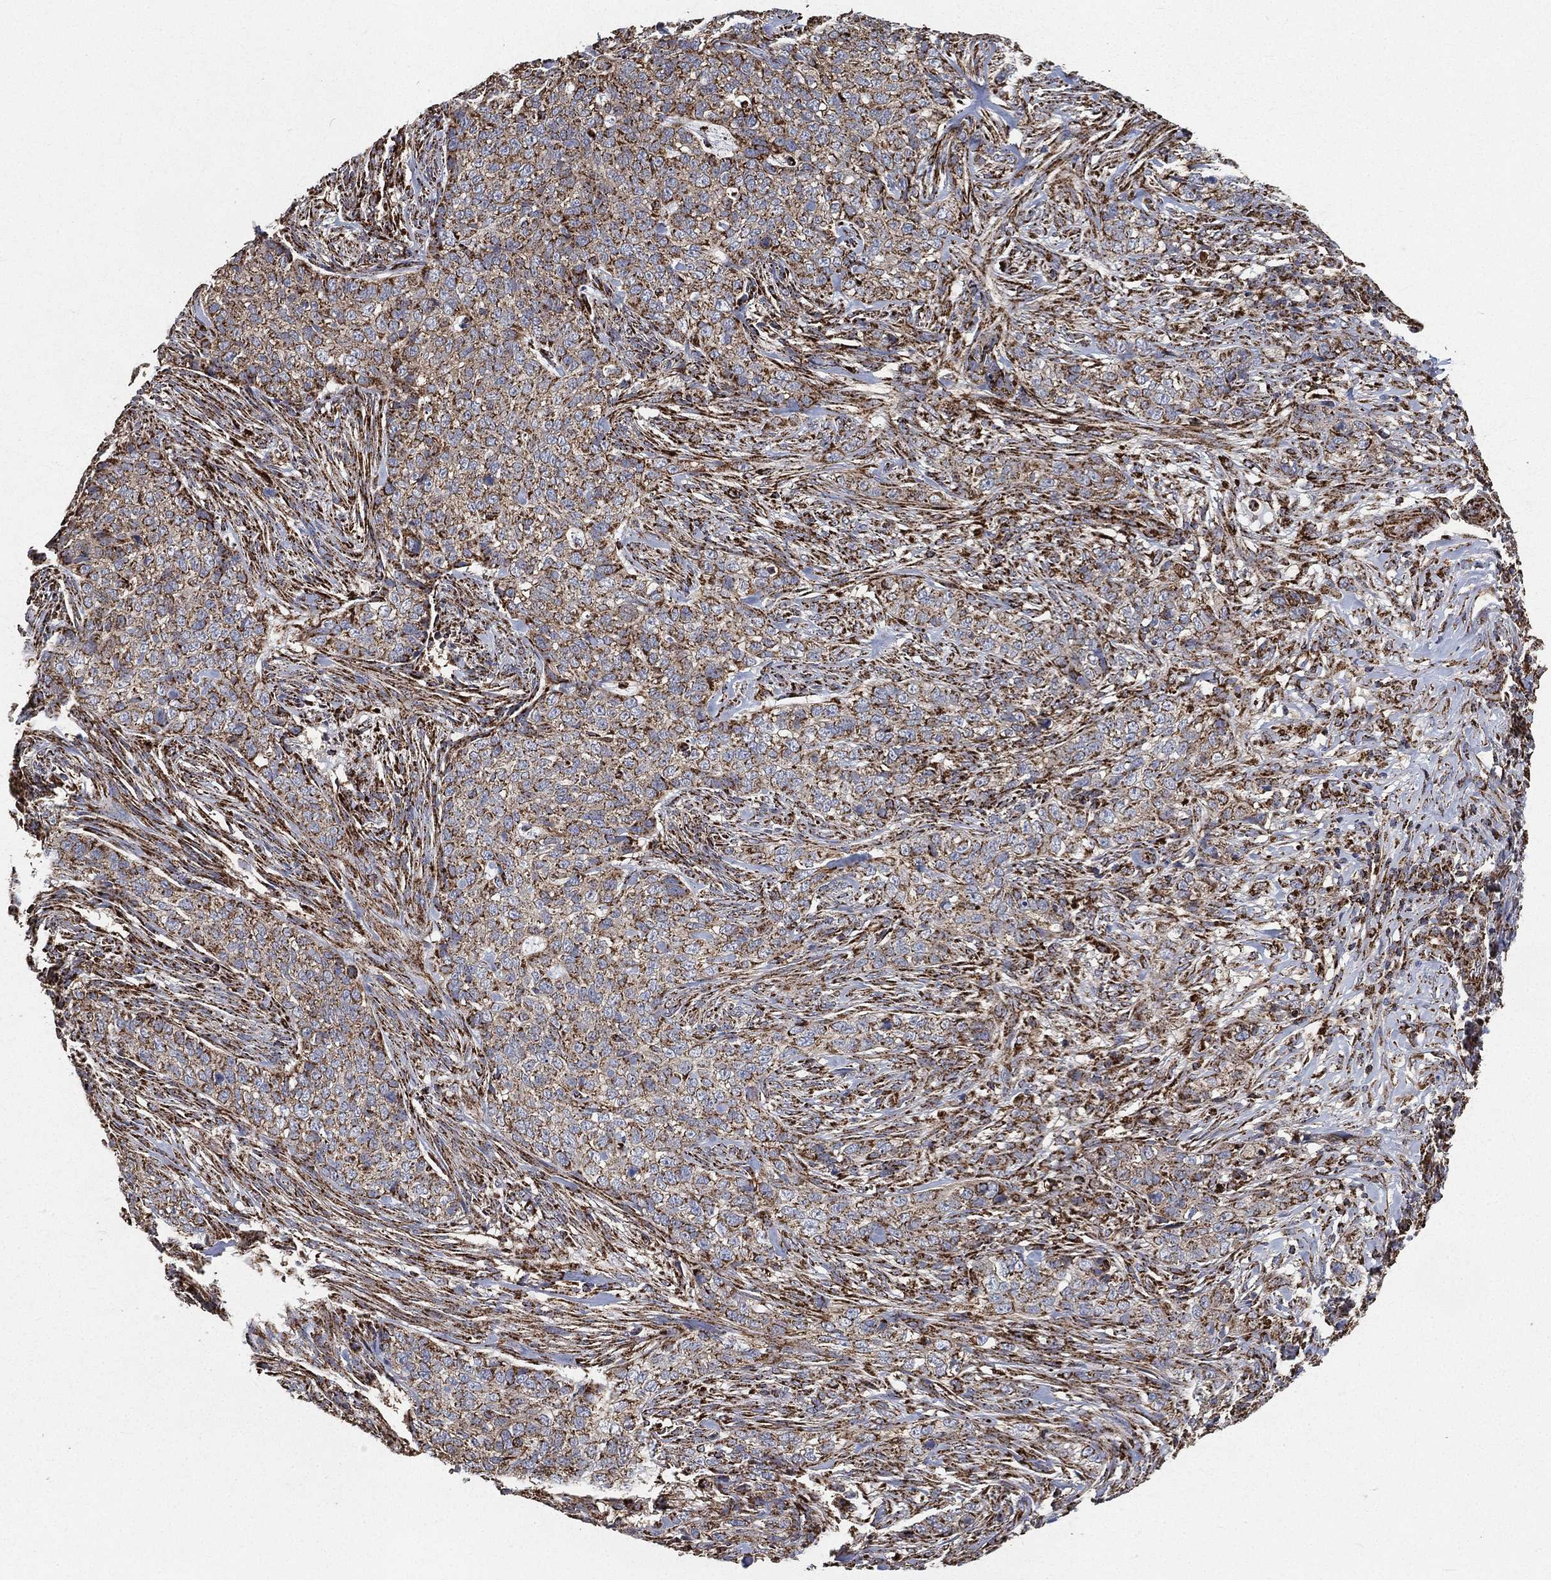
{"staining": {"intensity": "strong", "quantity": ">75%", "location": "cytoplasmic/membranous"}, "tissue": "skin cancer", "cell_type": "Tumor cells", "image_type": "cancer", "snomed": [{"axis": "morphology", "description": "Basal cell carcinoma"}, {"axis": "topography", "description": "Skin"}], "caption": "This micrograph shows immunohistochemistry (IHC) staining of human skin basal cell carcinoma, with high strong cytoplasmic/membranous expression in about >75% of tumor cells.", "gene": "SLC38A7", "patient": {"sex": "female", "age": 69}}